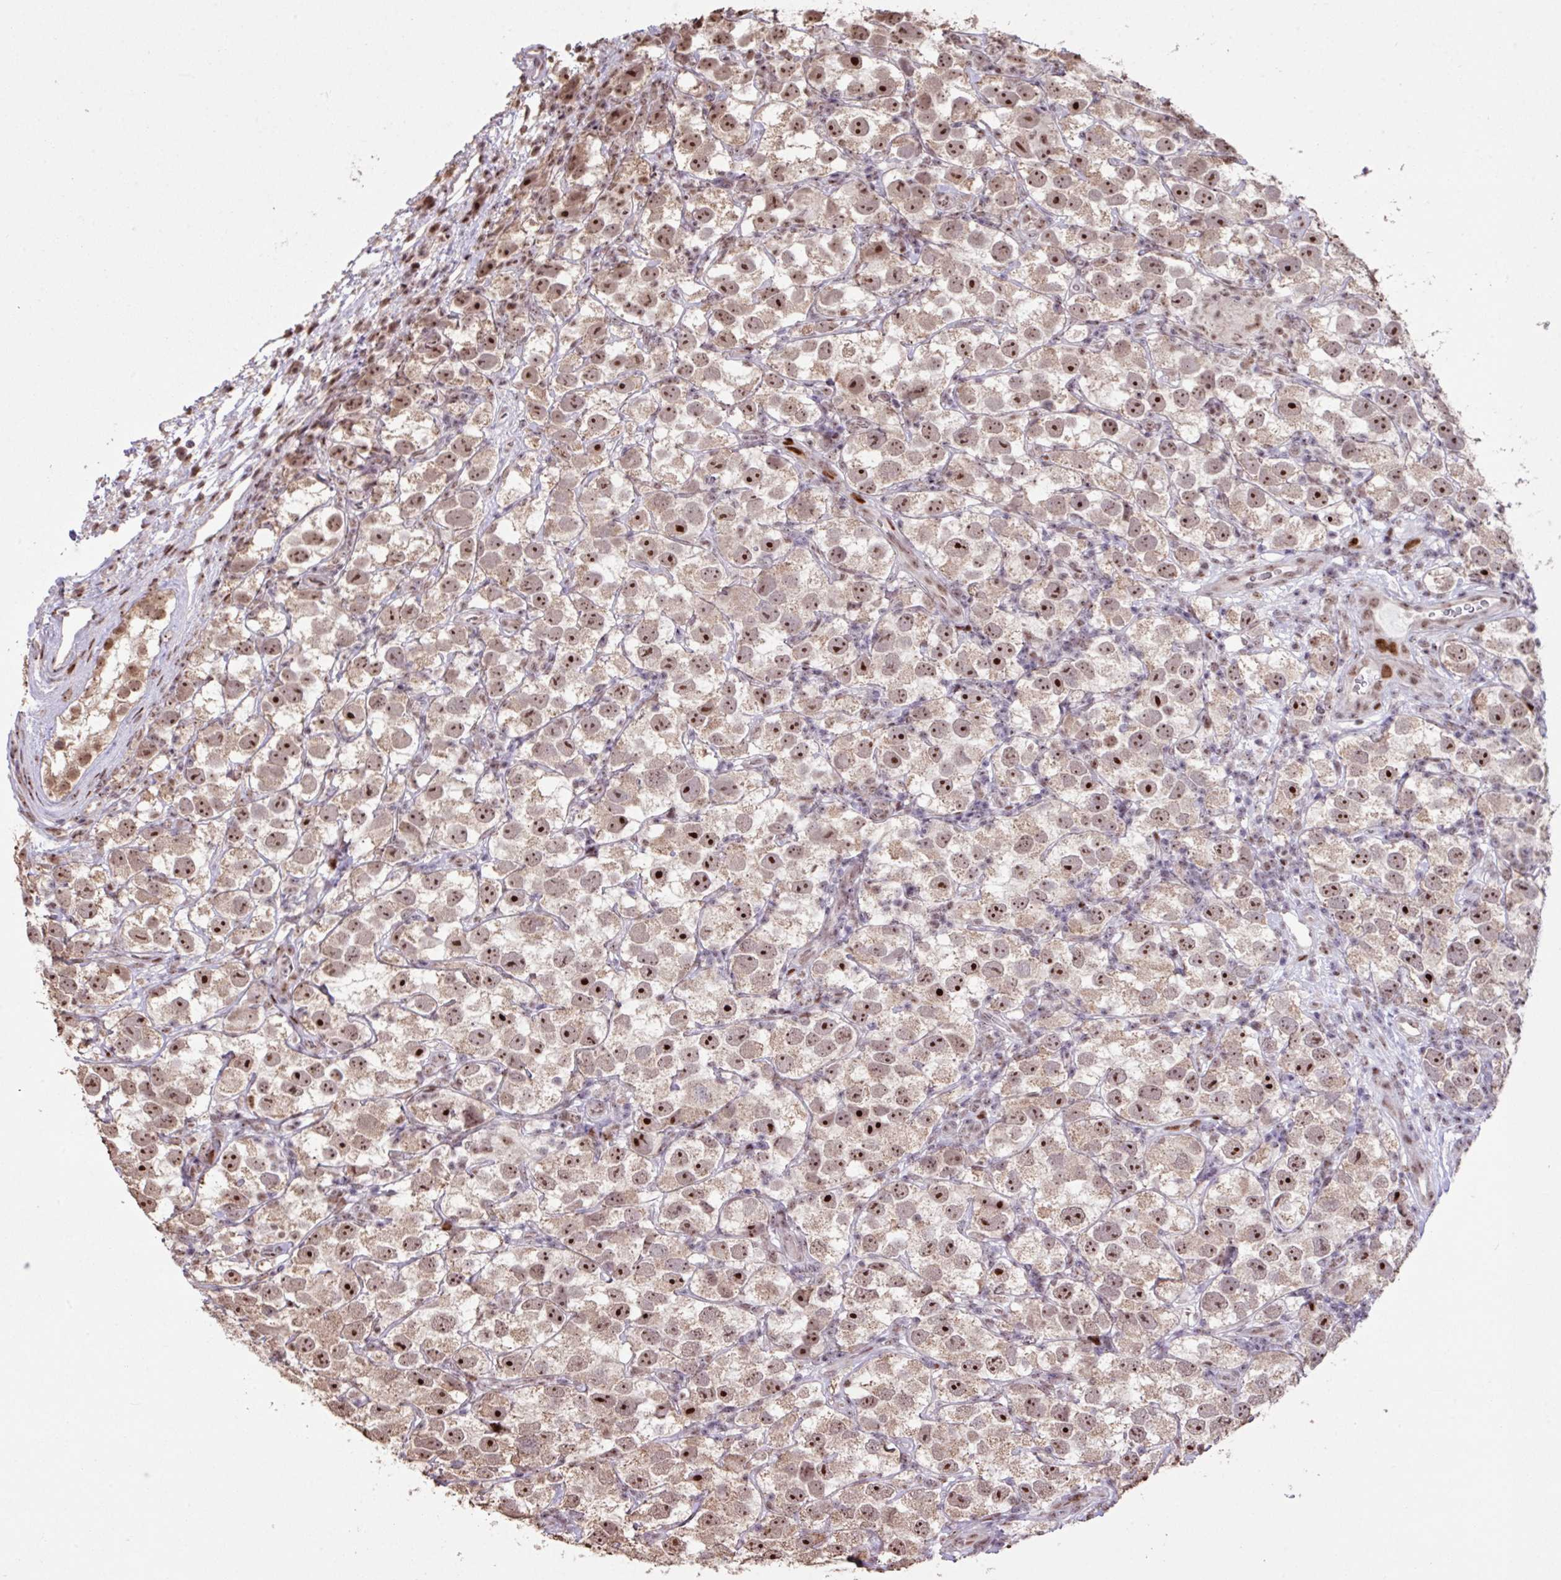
{"staining": {"intensity": "strong", "quantity": ">75%", "location": "nuclear"}, "tissue": "testis cancer", "cell_type": "Tumor cells", "image_type": "cancer", "snomed": [{"axis": "morphology", "description": "Seminoma, NOS"}, {"axis": "topography", "description": "Testis"}], "caption": "IHC of human testis cancer exhibits high levels of strong nuclear expression in about >75% of tumor cells. Using DAB (3,3'-diaminobenzidine) (brown) and hematoxylin (blue) stains, captured at high magnification using brightfield microscopy.", "gene": "ZNF709", "patient": {"sex": "male", "age": 26}}